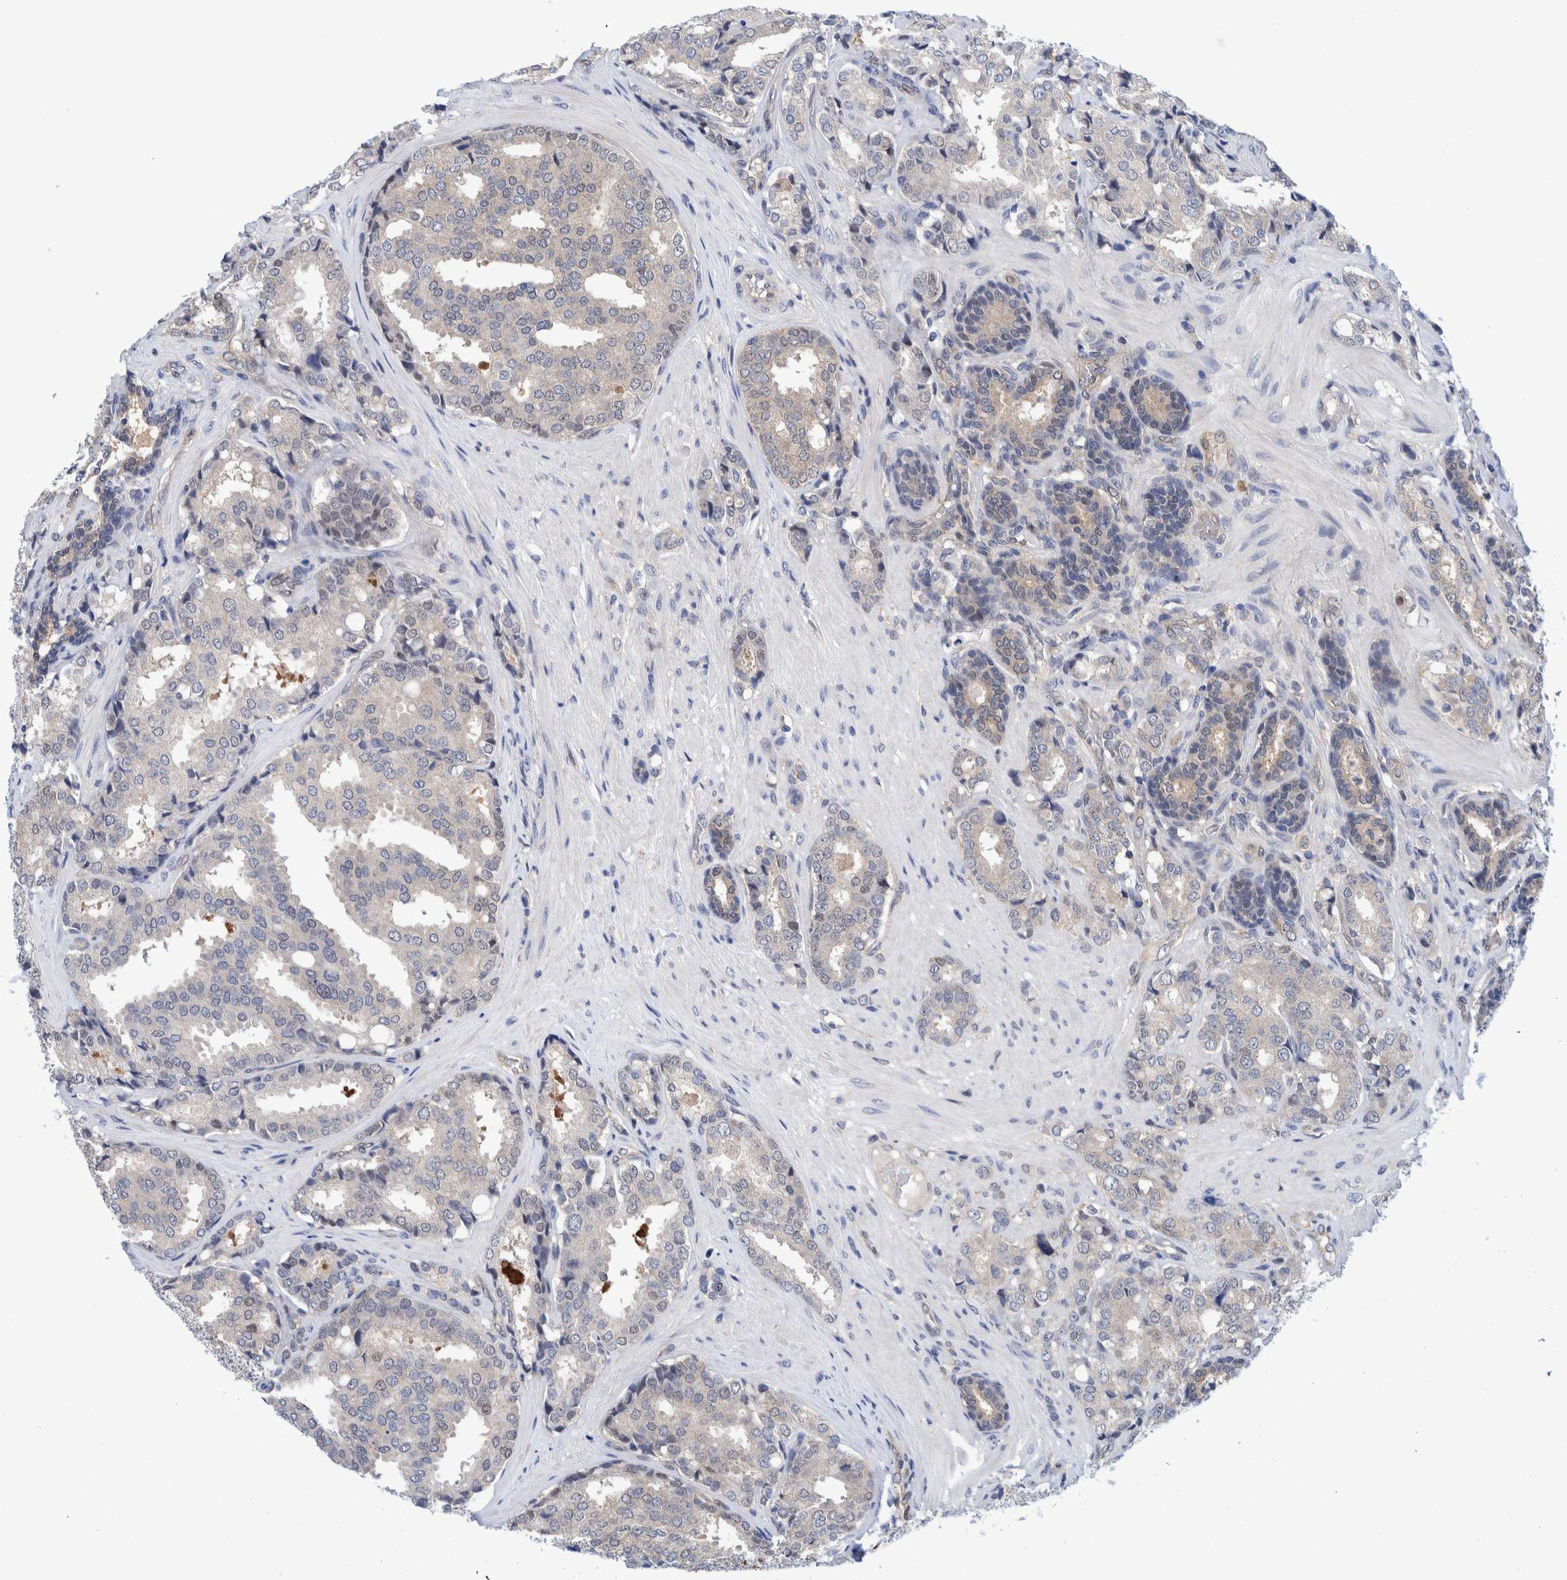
{"staining": {"intensity": "negative", "quantity": "none", "location": "none"}, "tissue": "prostate cancer", "cell_type": "Tumor cells", "image_type": "cancer", "snomed": [{"axis": "morphology", "description": "Adenocarcinoma, High grade"}, {"axis": "topography", "description": "Prostate"}], "caption": "High-grade adenocarcinoma (prostate) was stained to show a protein in brown. There is no significant positivity in tumor cells.", "gene": "PFAS", "patient": {"sex": "male", "age": 50}}